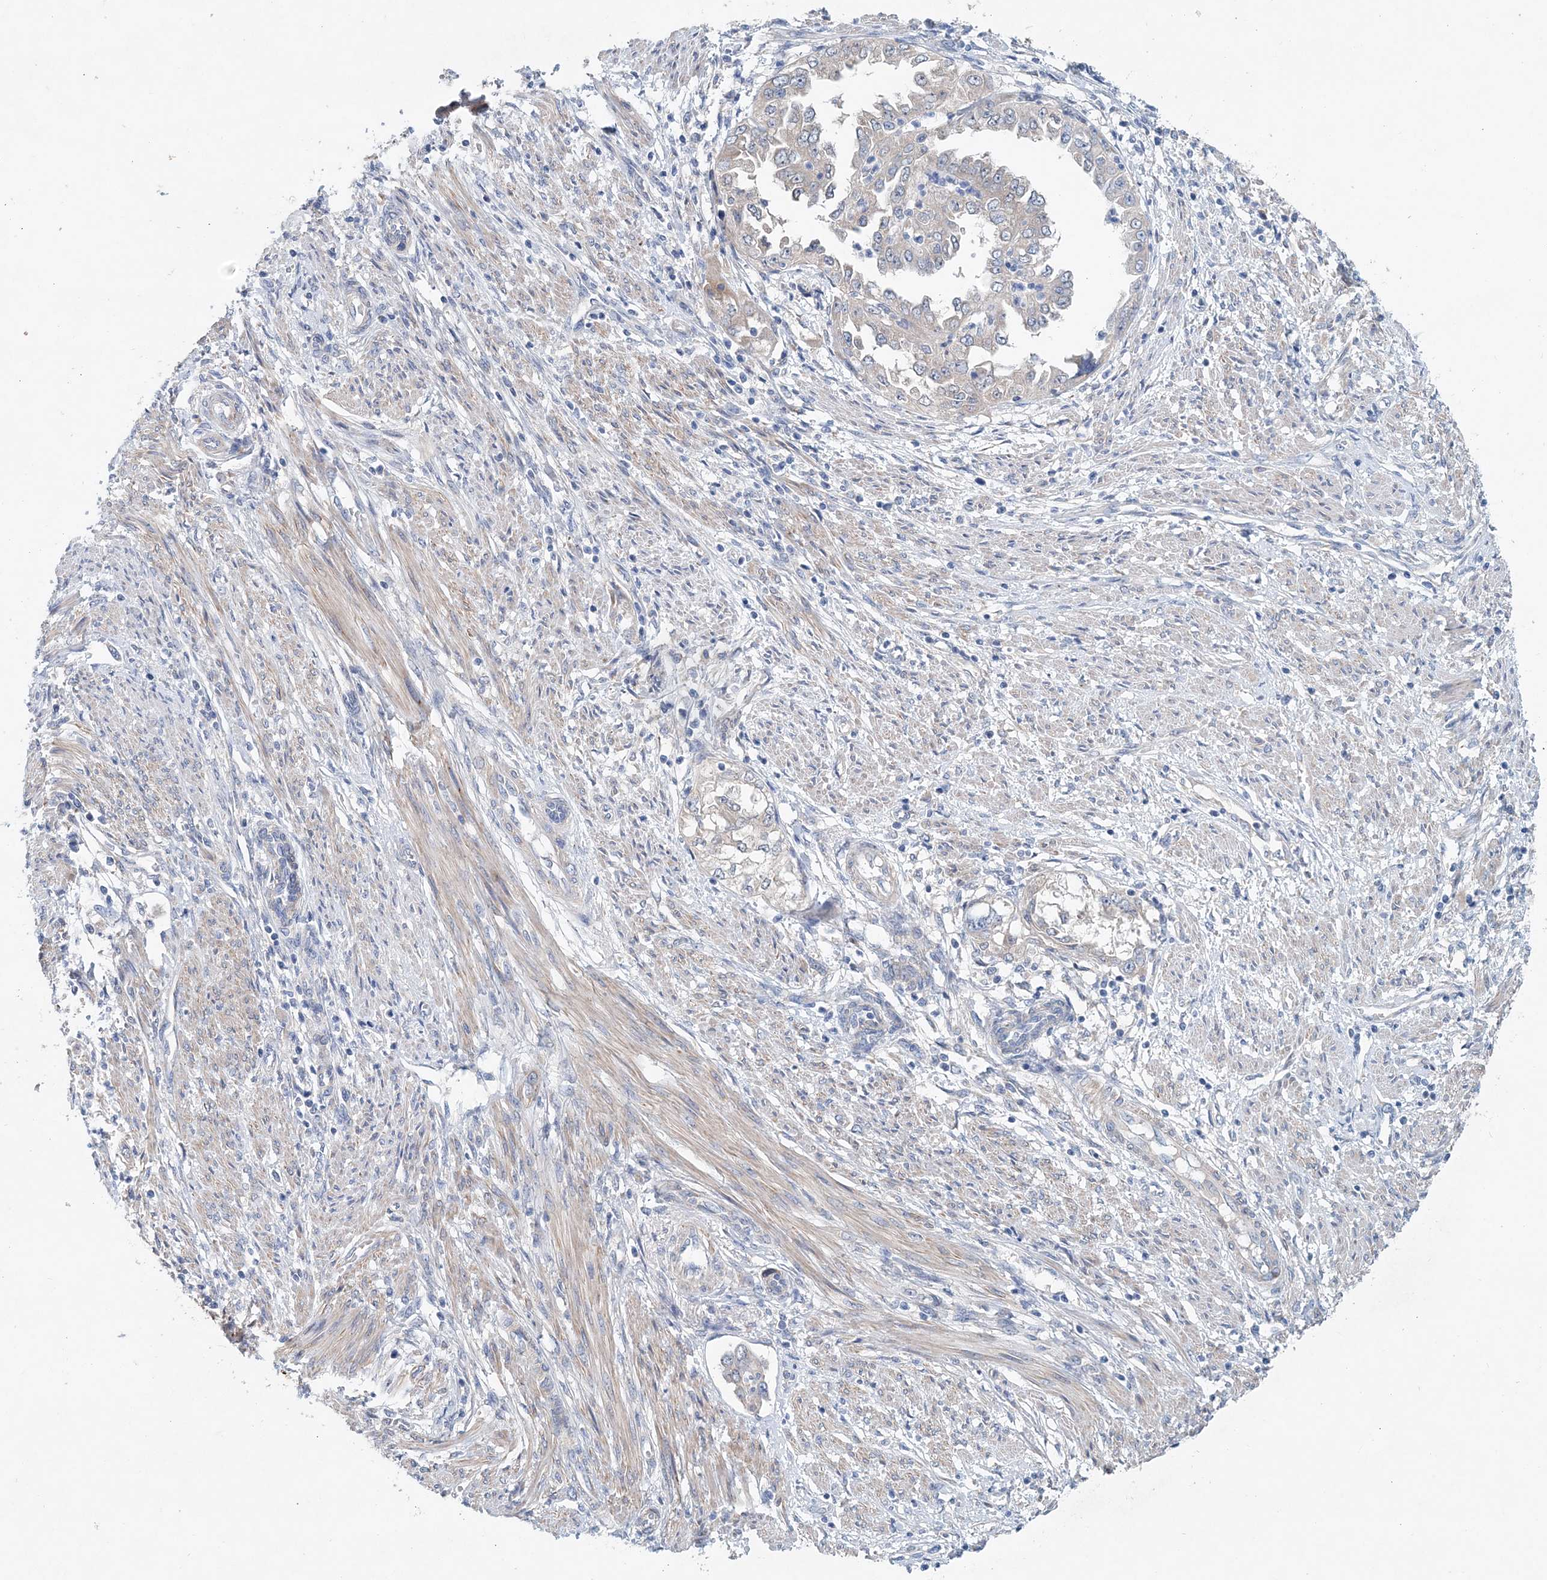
{"staining": {"intensity": "negative", "quantity": "none", "location": "none"}, "tissue": "endometrial cancer", "cell_type": "Tumor cells", "image_type": "cancer", "snomed": [{"axis": "morphology", "description": "Adenocarcinoma, NOS"}, {"axis": "topography", "description": "Endometrium"}], "caption": "The micrograph reveals no significant expression in tumor cells of endometrial adenocarcinoma.", "gene": "PFN2", "patient": {"sex": "female", "age": 85}}